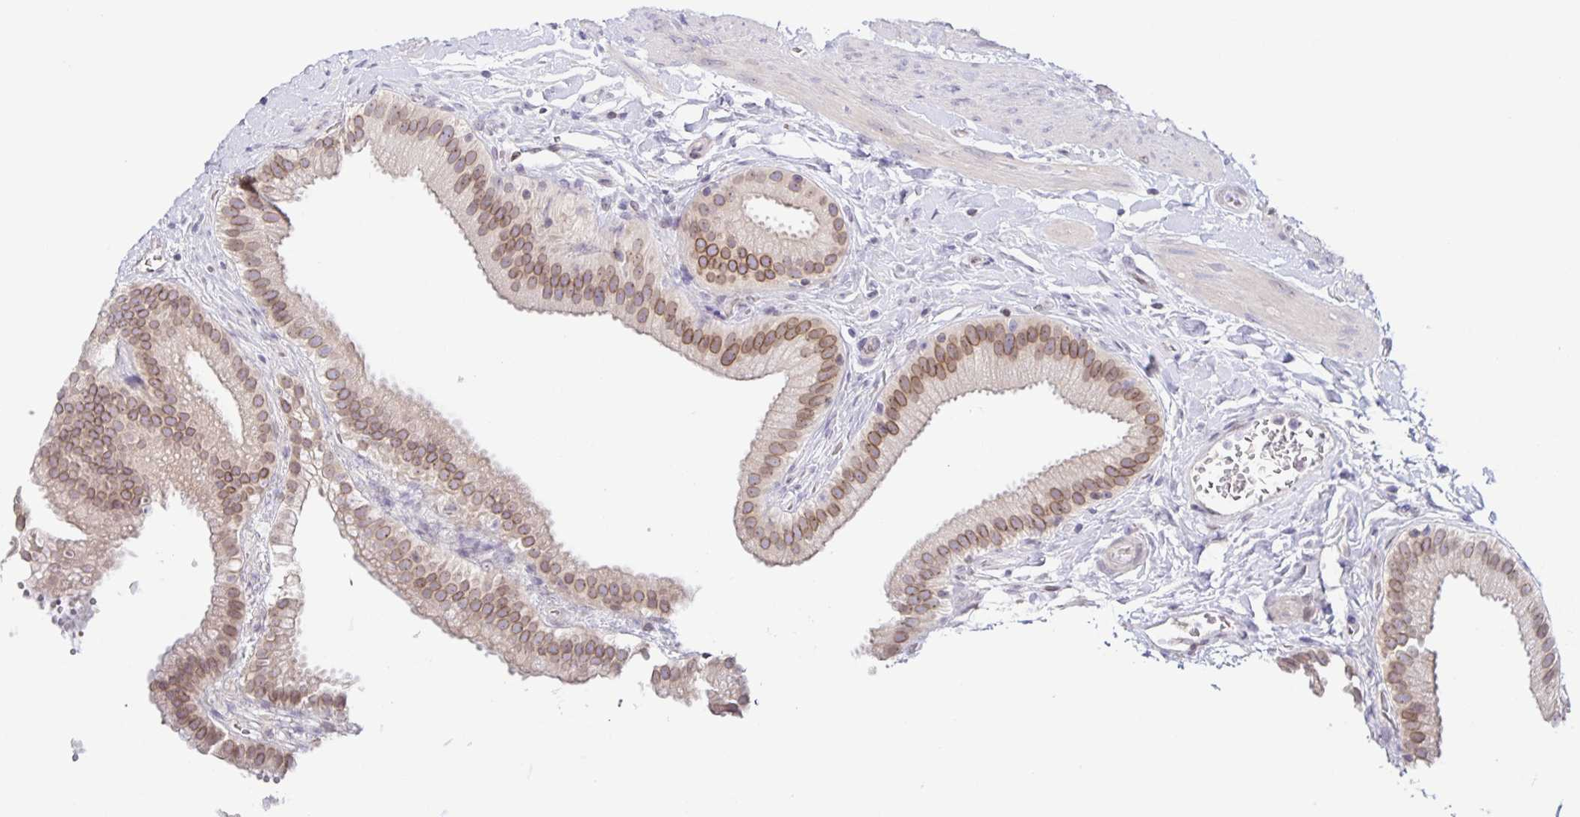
{"staining": {"intensity": "moderate", "quantity": ">75%", "location": "cytoplasmic/membranous,nuclear"}, "tissue": "gallbladder", "cell_type": "Glandular cells", "image_type": "normal", "snomed": [{"axis": "morphology", "description": "Normal tissue, NOS"}, {"axis": "topography", "description": "Gallbladder"}], "caption": "Immunohistochemistry (IHC) staining of unremarkable gallbladder, which displays medium levels of moderate cytoplasmic/membranous,nuclear expression in about >75% of glandular cells indicating moderate cytoplasmic/membranous,nuclear protein positivity. The staining was performed using DAB (brown) for protein detection and nuclei were counterstained in hematoxylin (blue).", "gene": "SYNE2", "patient": {"sex": "female", "age": 63}}